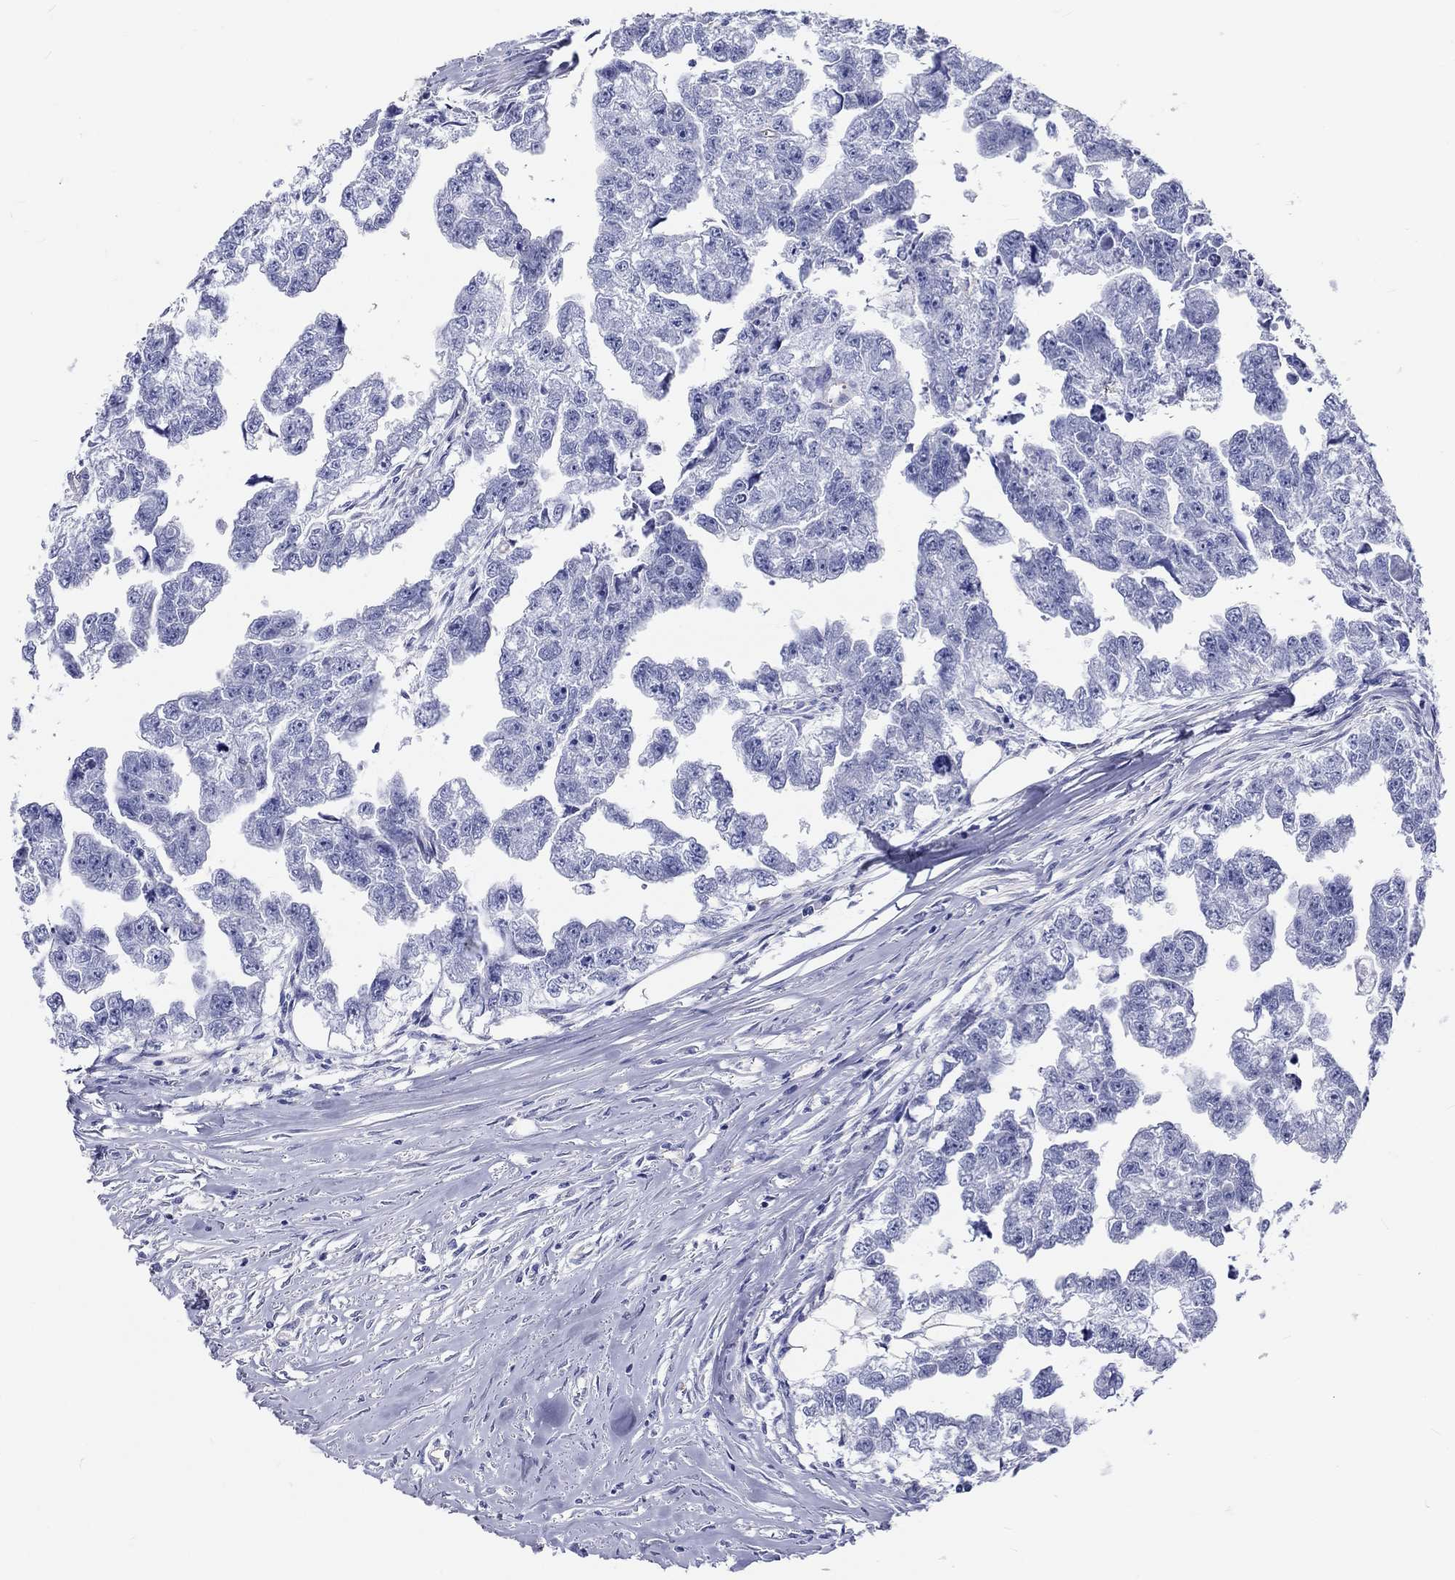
{"staining": {"intensity": "negative", "quantity": "none", "location": "none"}, "tissue": "testis cancer", "cell_type": "Tumor cells", "image_type": "cancer", "snomed": [{"axis": "morphology", "description": "Carcinoma, Embryonal, NOS"}, {"axis": "morphology", "description": "Teratoma, malignant, NOS"}, {"axis": "topography", "description": "Testis"}], "caption": "An immunohistochemistry (IHC) photomicrograph of testis cancer is shown. There is no staining in tumor cells of testis cancer. Brightfield microscopy of immunohistochemistry (IHC) stained with DAB (brown) and hematoxylin (blue), captured at high magnification.", "gene": "CDY2B", "patient": {"sex": "male", "age": 44}}